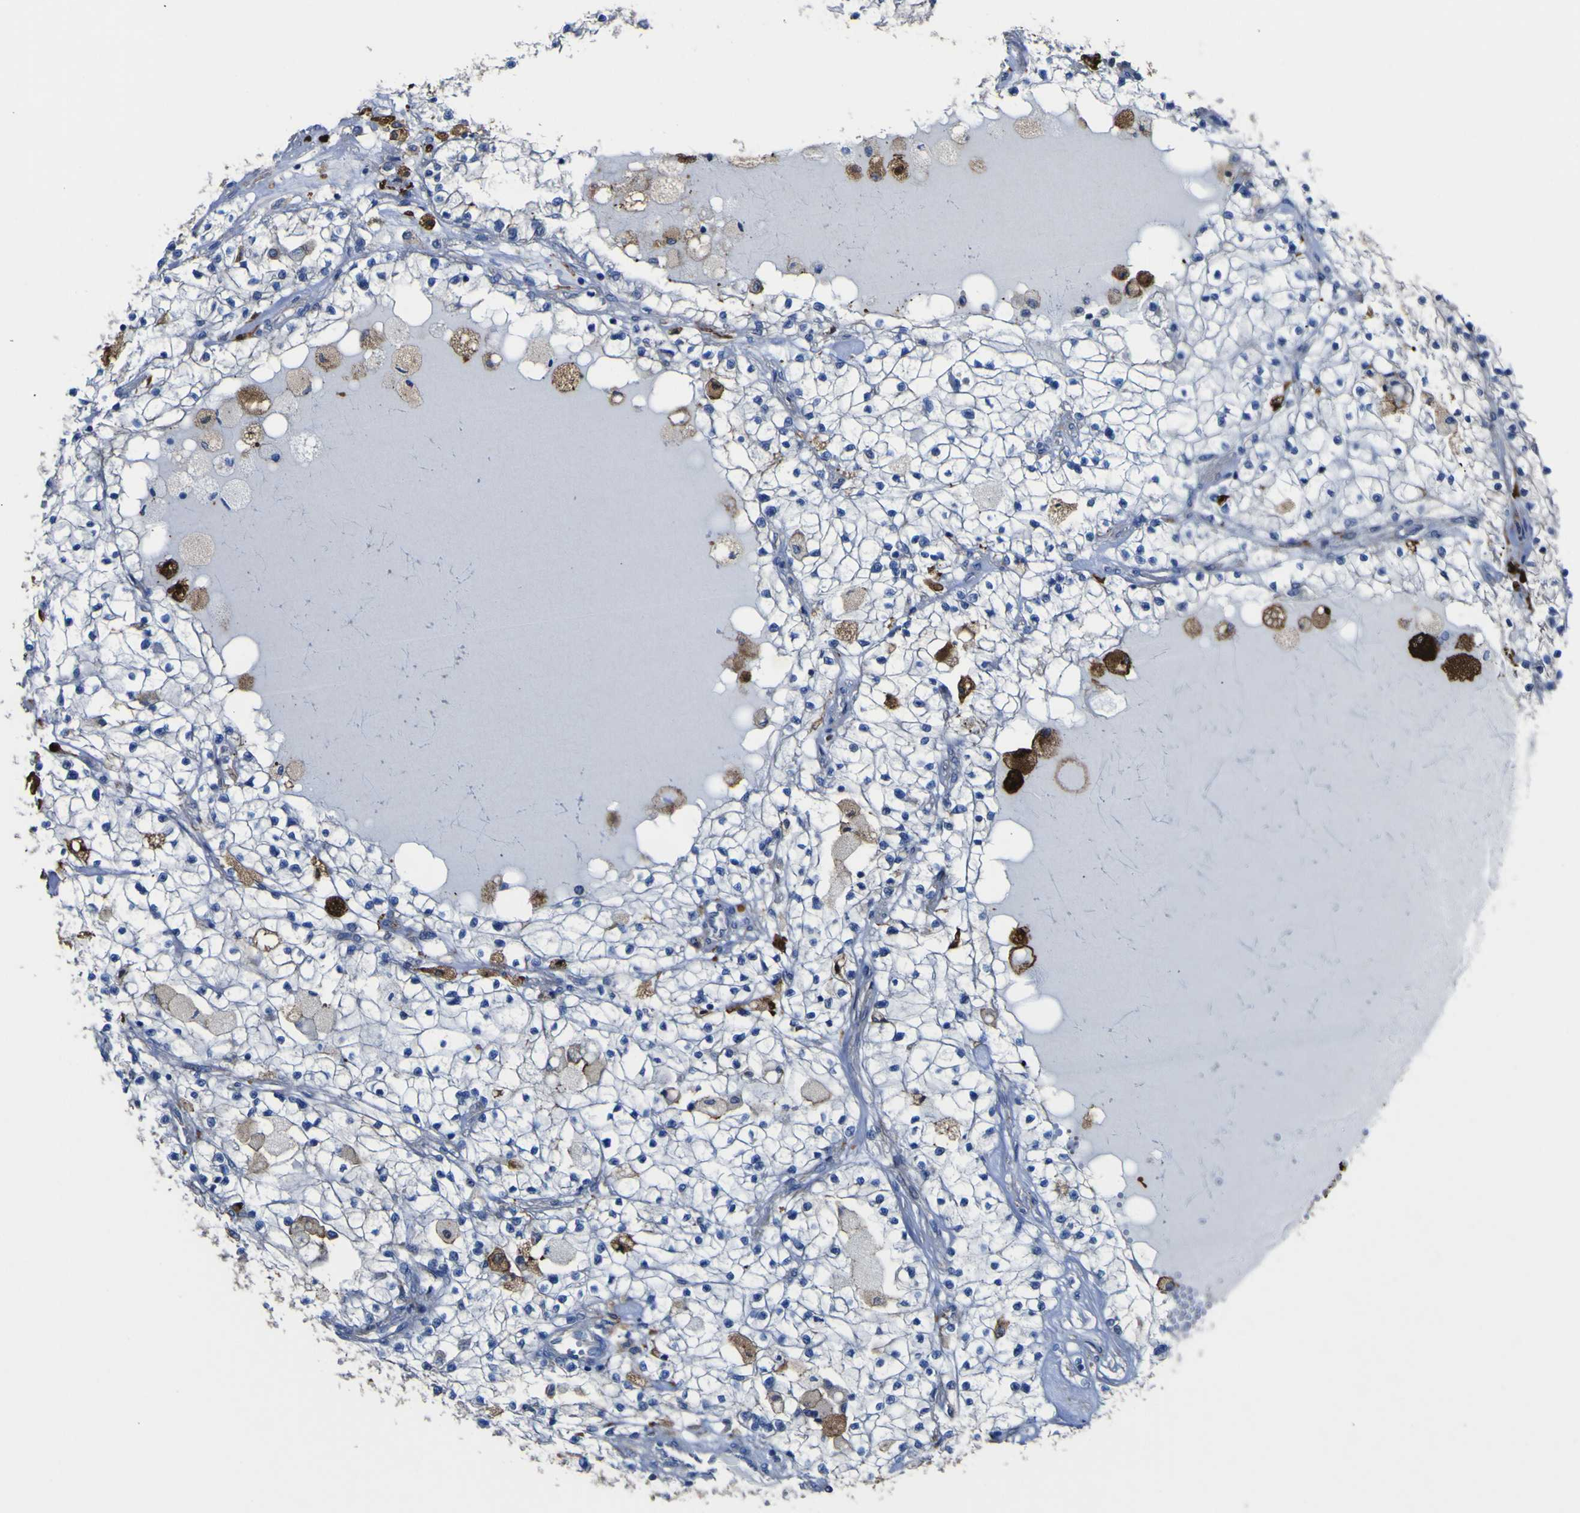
{"staining": {"intensity": "negative", "quantity": "none", "location": "none"}, "tissue": "renal cancer", "cell_type": "Tumor cells", "image_type": "cancer", "snomed": [{"axis": "morphology", "description": "Adenocarcinoma, NOS"}, {"axis": "topography", "description": "Kidney"}], "caption": "Renal cancer was stained to show a protein in brown. There is no significant staining in tumor cells.", "gene": "AGO4", "patient": {"sex": "male", "age": 68}}